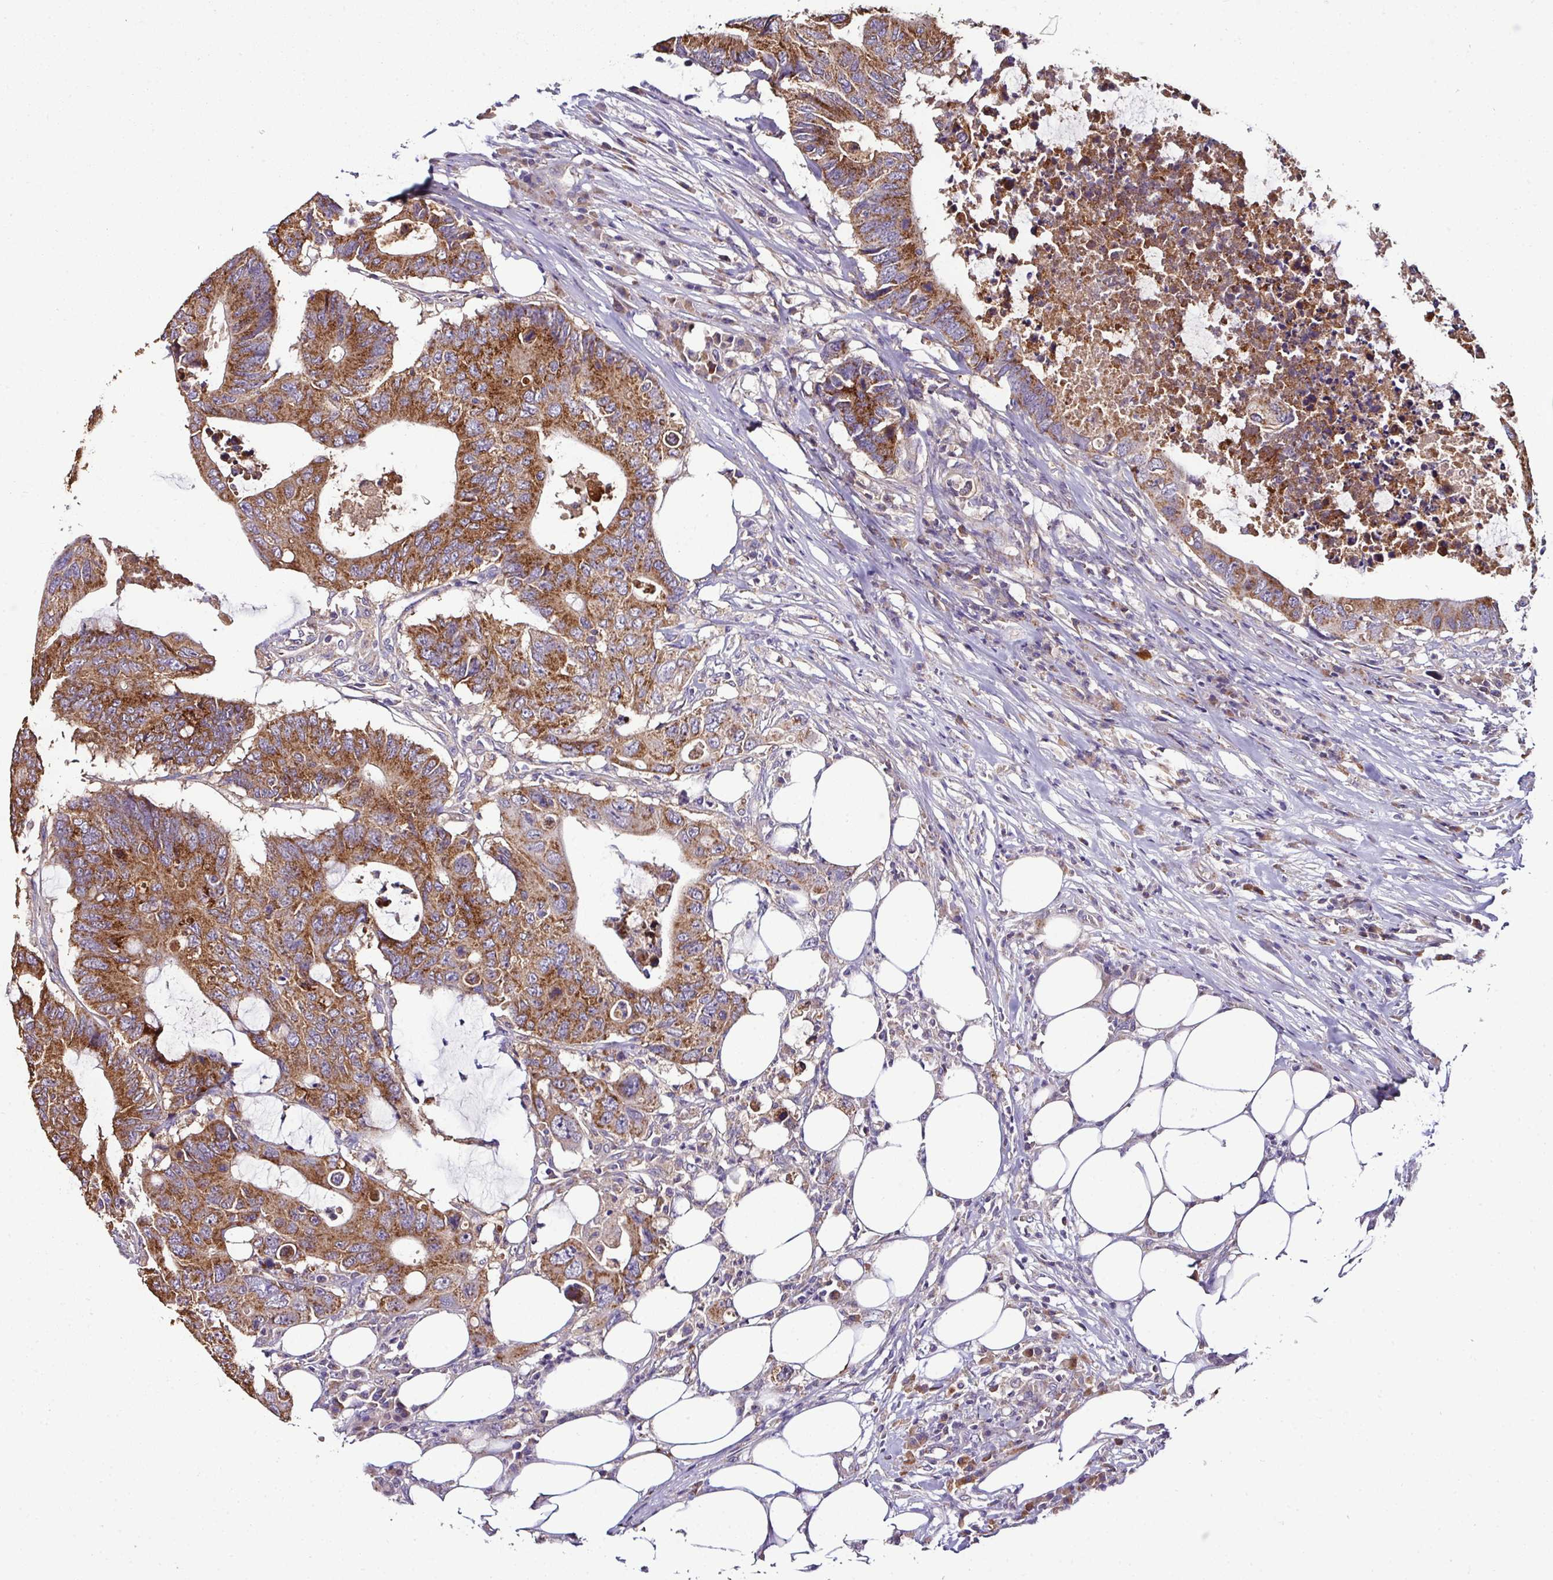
{"staining": {"intensity": "strong", "quantity": ">75%", "location": "cytoplasmic/membranous"}, "tissue": "colorectal cancer", "cell_type": "Tumor cells", "image_type": "cancer", "snomed": [{"axis": "morphology", "description": "Adenocarcinoma, NOS"}, {"axis": "topography", "description": "Colon"}], "caption": "About >75% of tumor cells in adenocarcinoma (colorectal) demonstrate strong cytoplasmic/membranous protein expression as visualized by brown immunohistochemical staining.", "gene": "CPD", "patient": {"sex": "male", "age": 71}}